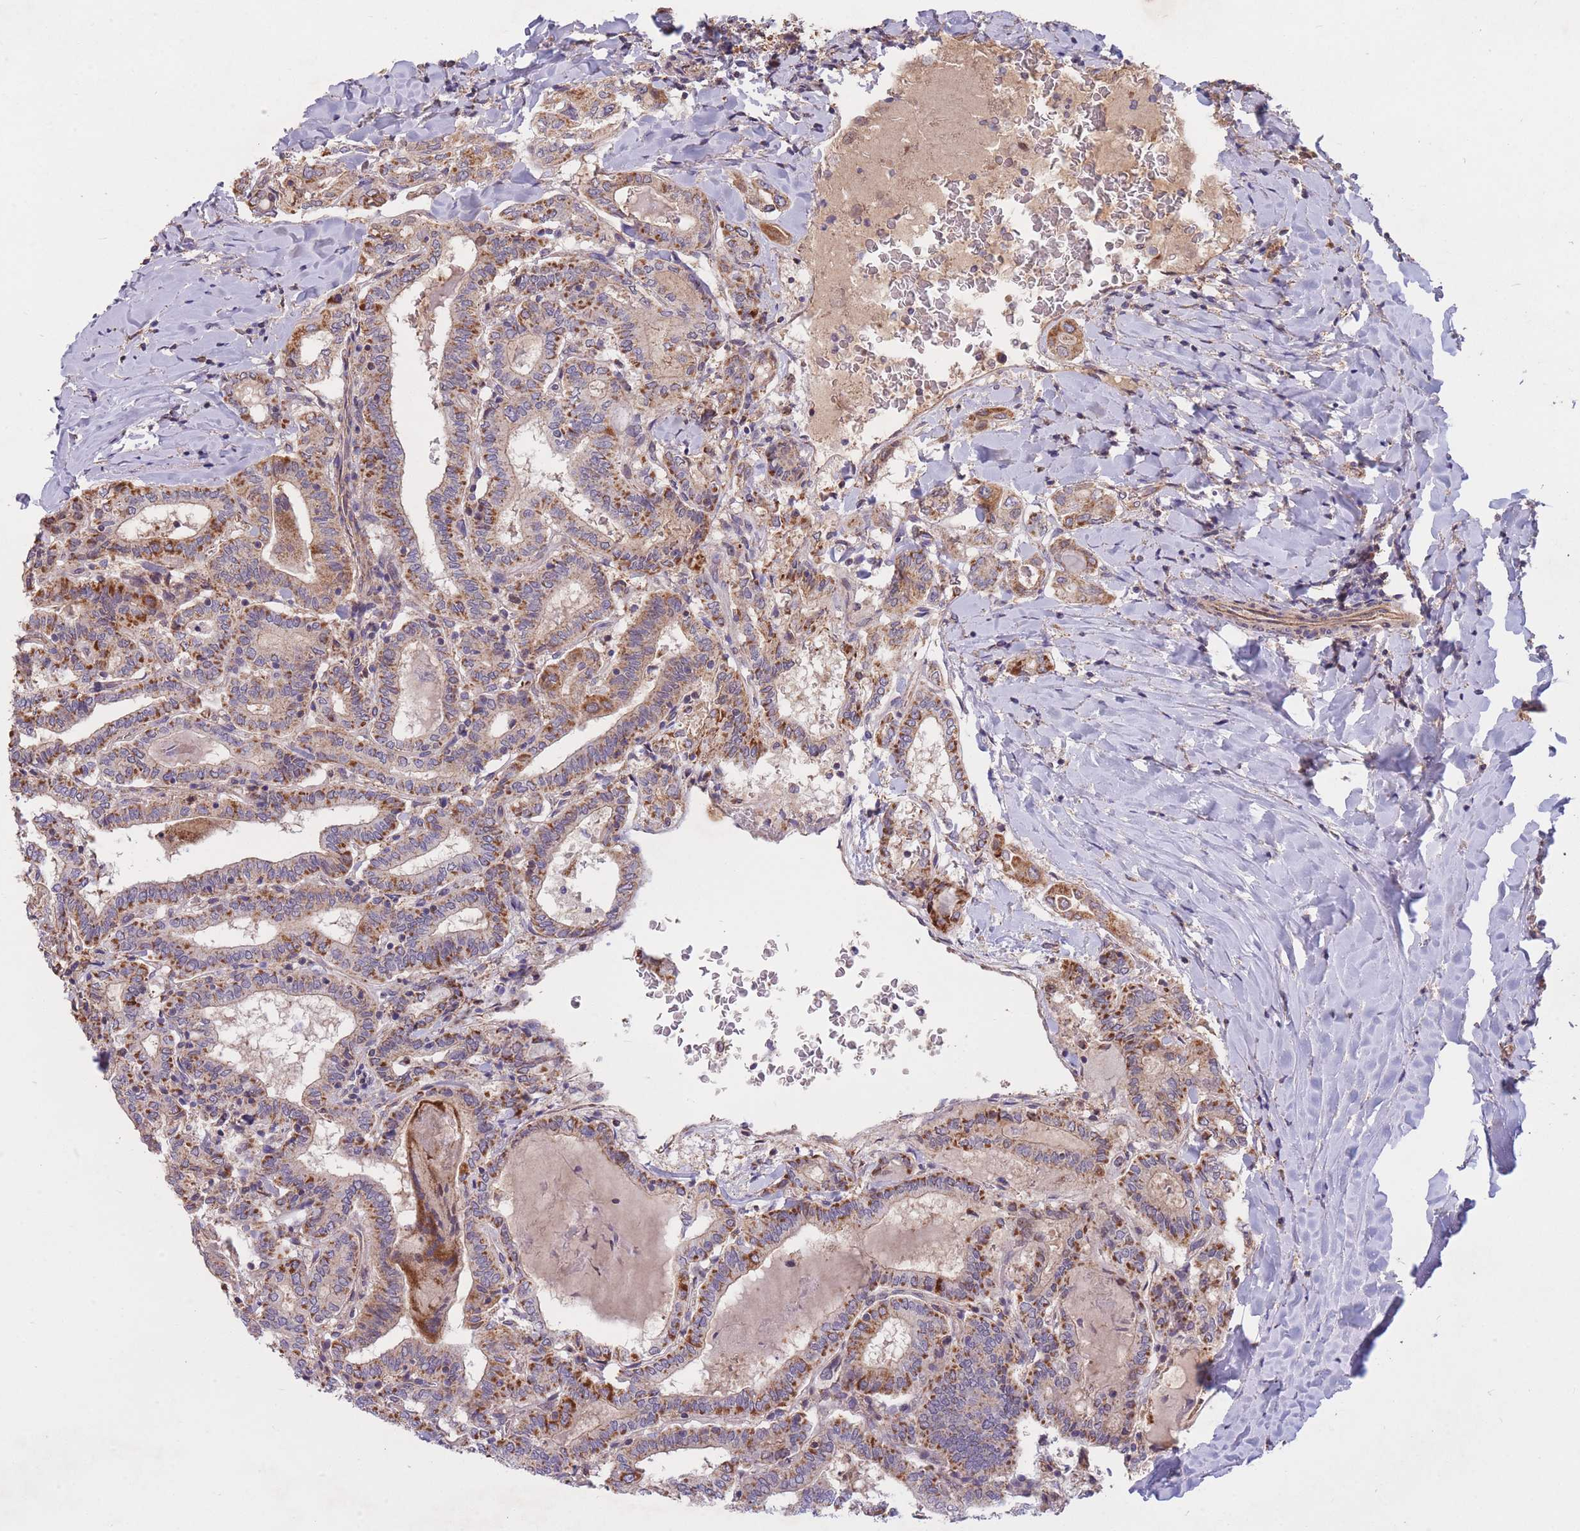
{"staining": {"intensity": "strong", "quantity": ">75%", "location": "cytoplasmic/membranous"}, "tissue": "thyroid cancer", "cell_type": "Tumor cells", "image_type": "cancer", "snomed": [{"axis": "morphology", "description": "Papillary adenocarcinoma, NOS"}, {"axis": "topography", "description": "Thyroid gland"}], "caption": "A histopathology image showing strong cytoplasmic/membranous staining in approximately >75% of tumor cells in papillary adenocarcinoma (thyroid), as visualized by brown immunohistochemical staining.", "gene": "PTPMT1", "patient": {"sex": "female", "age": 72}}